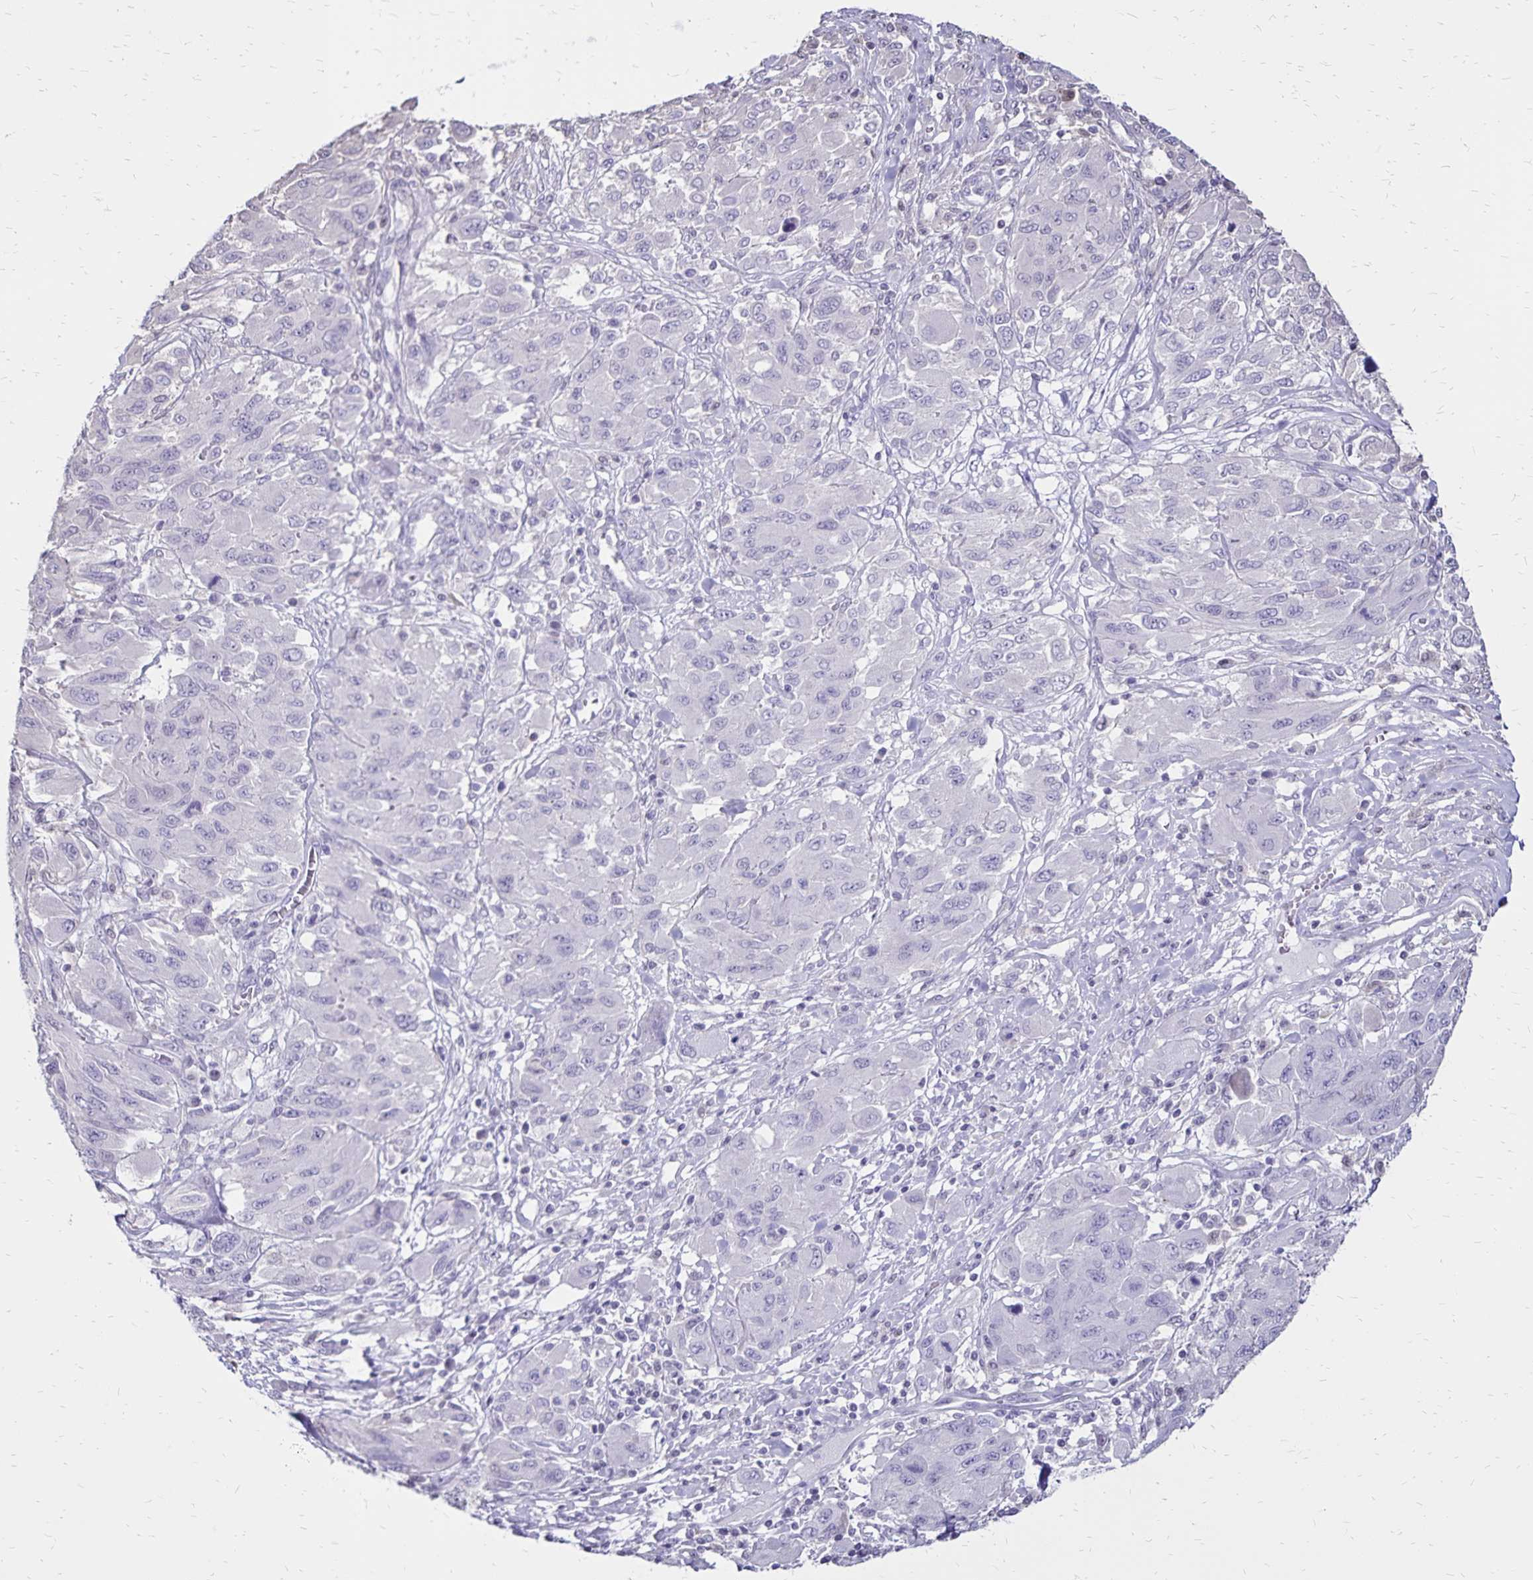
{"staining": {"intensity": "negative", "quantity": "none", "location": "none"}, "tissue": "melanoma", "cell_type": "Tumor cells", "image_type": "cancer", "snomed": [{"axis": "morphology", "description": "Malignant melanoma, NOS"}, {"axis": "topography", "description": "Skin"}], "caption": "Human melanoma stained for a protein using IHC shows no expression in tumor cells.", "gene": "SH3GL3", "patient": {"sex": "female", "age": 91}}